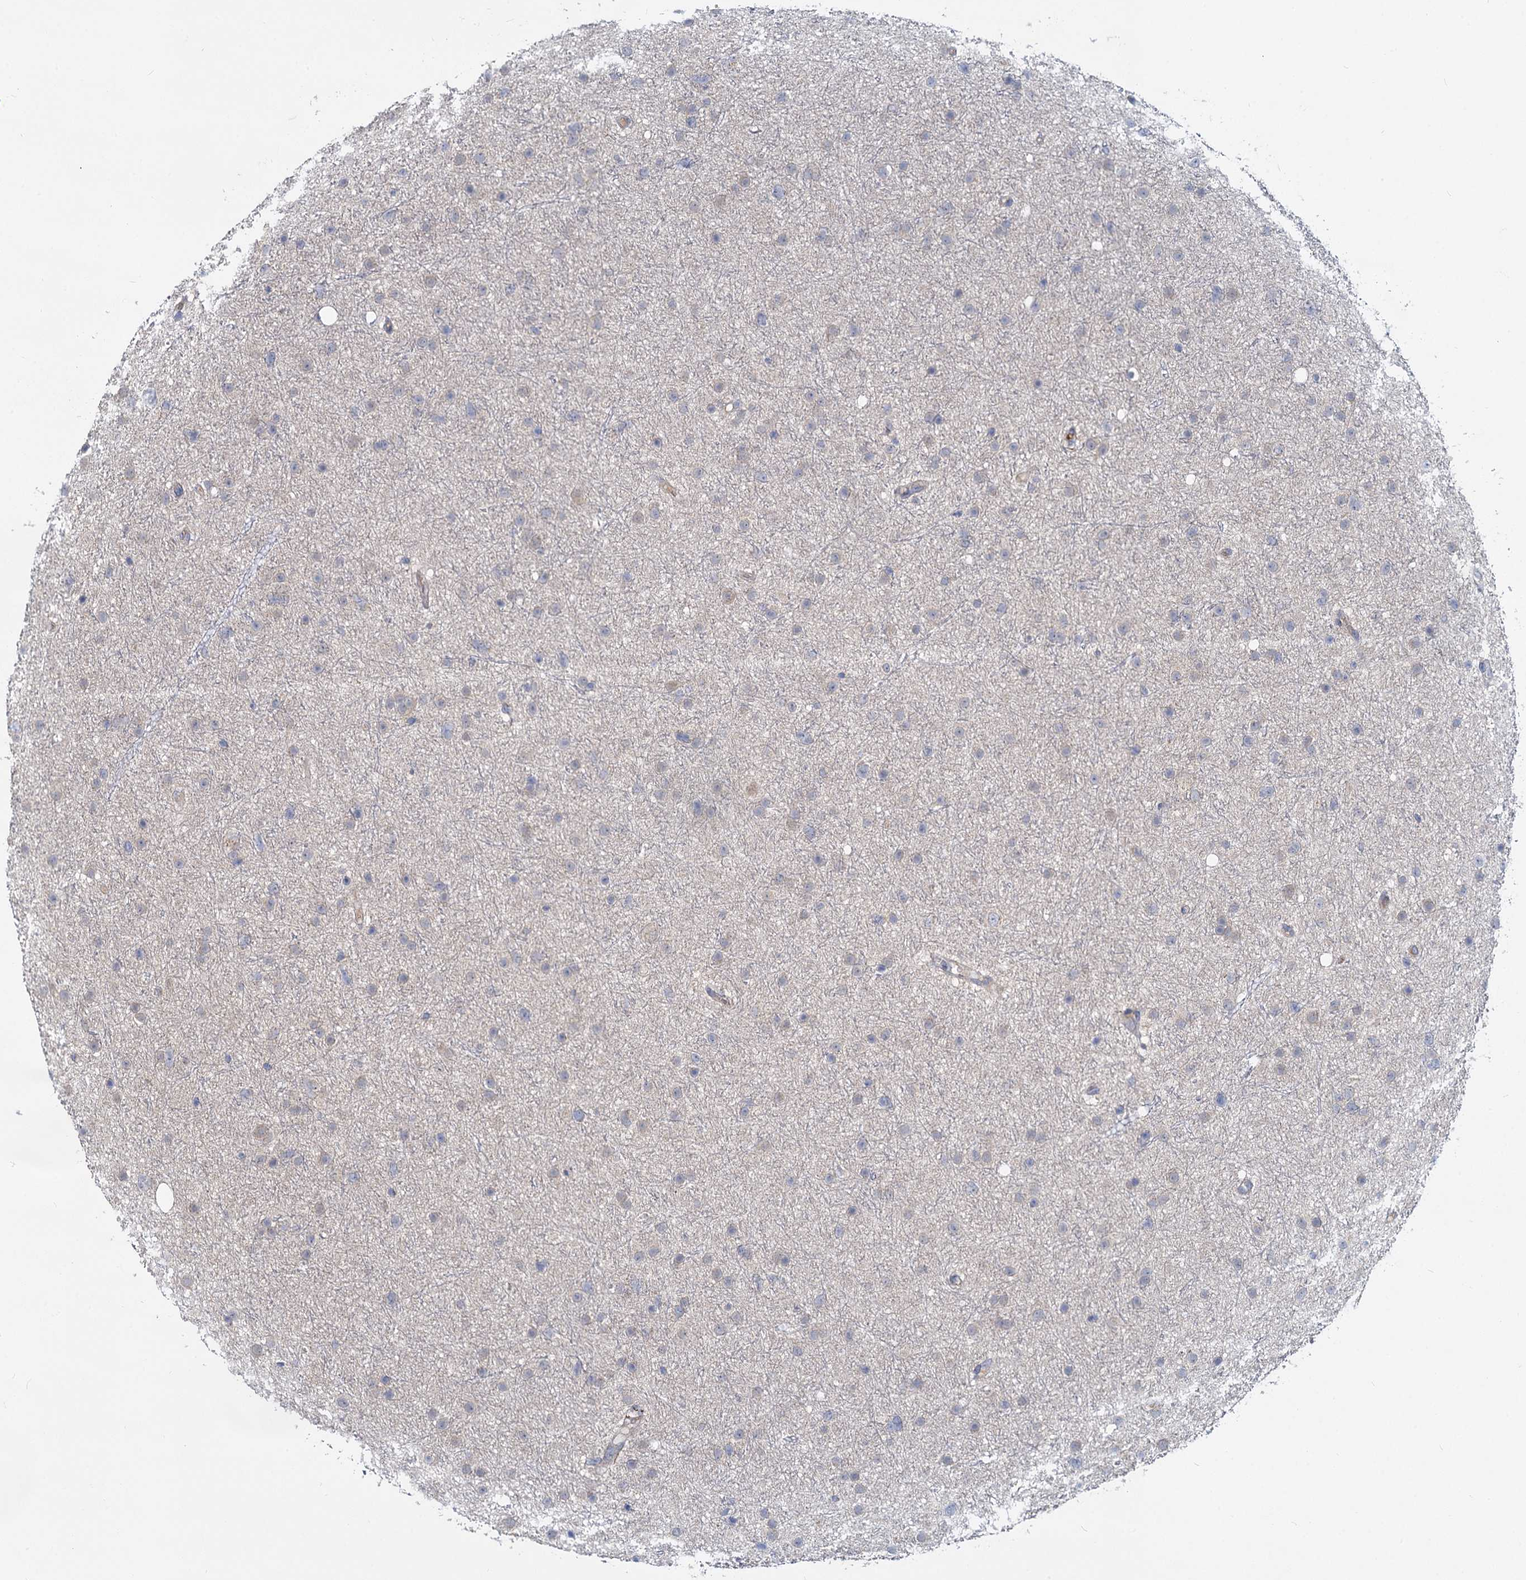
{"staining": {"intensity": "negative", "quantity": "none", "location": "none"}, "tissue": "glioma", "cell_type": "Tumor cells", "image_type": "cancer", "snomed": [{"axis": "morphology", "description": "Glioma, malignant, Low grade"}, {"axis": "topography", "description": "Cerebral cortex"}], "caption": "This is an immunohistochemistry micrograph of malignant glioma (low-grade). There is no positivity in tumor cells.", "gene": "DCUN1D2", "patient": {"sex": "female", "age": 39}}